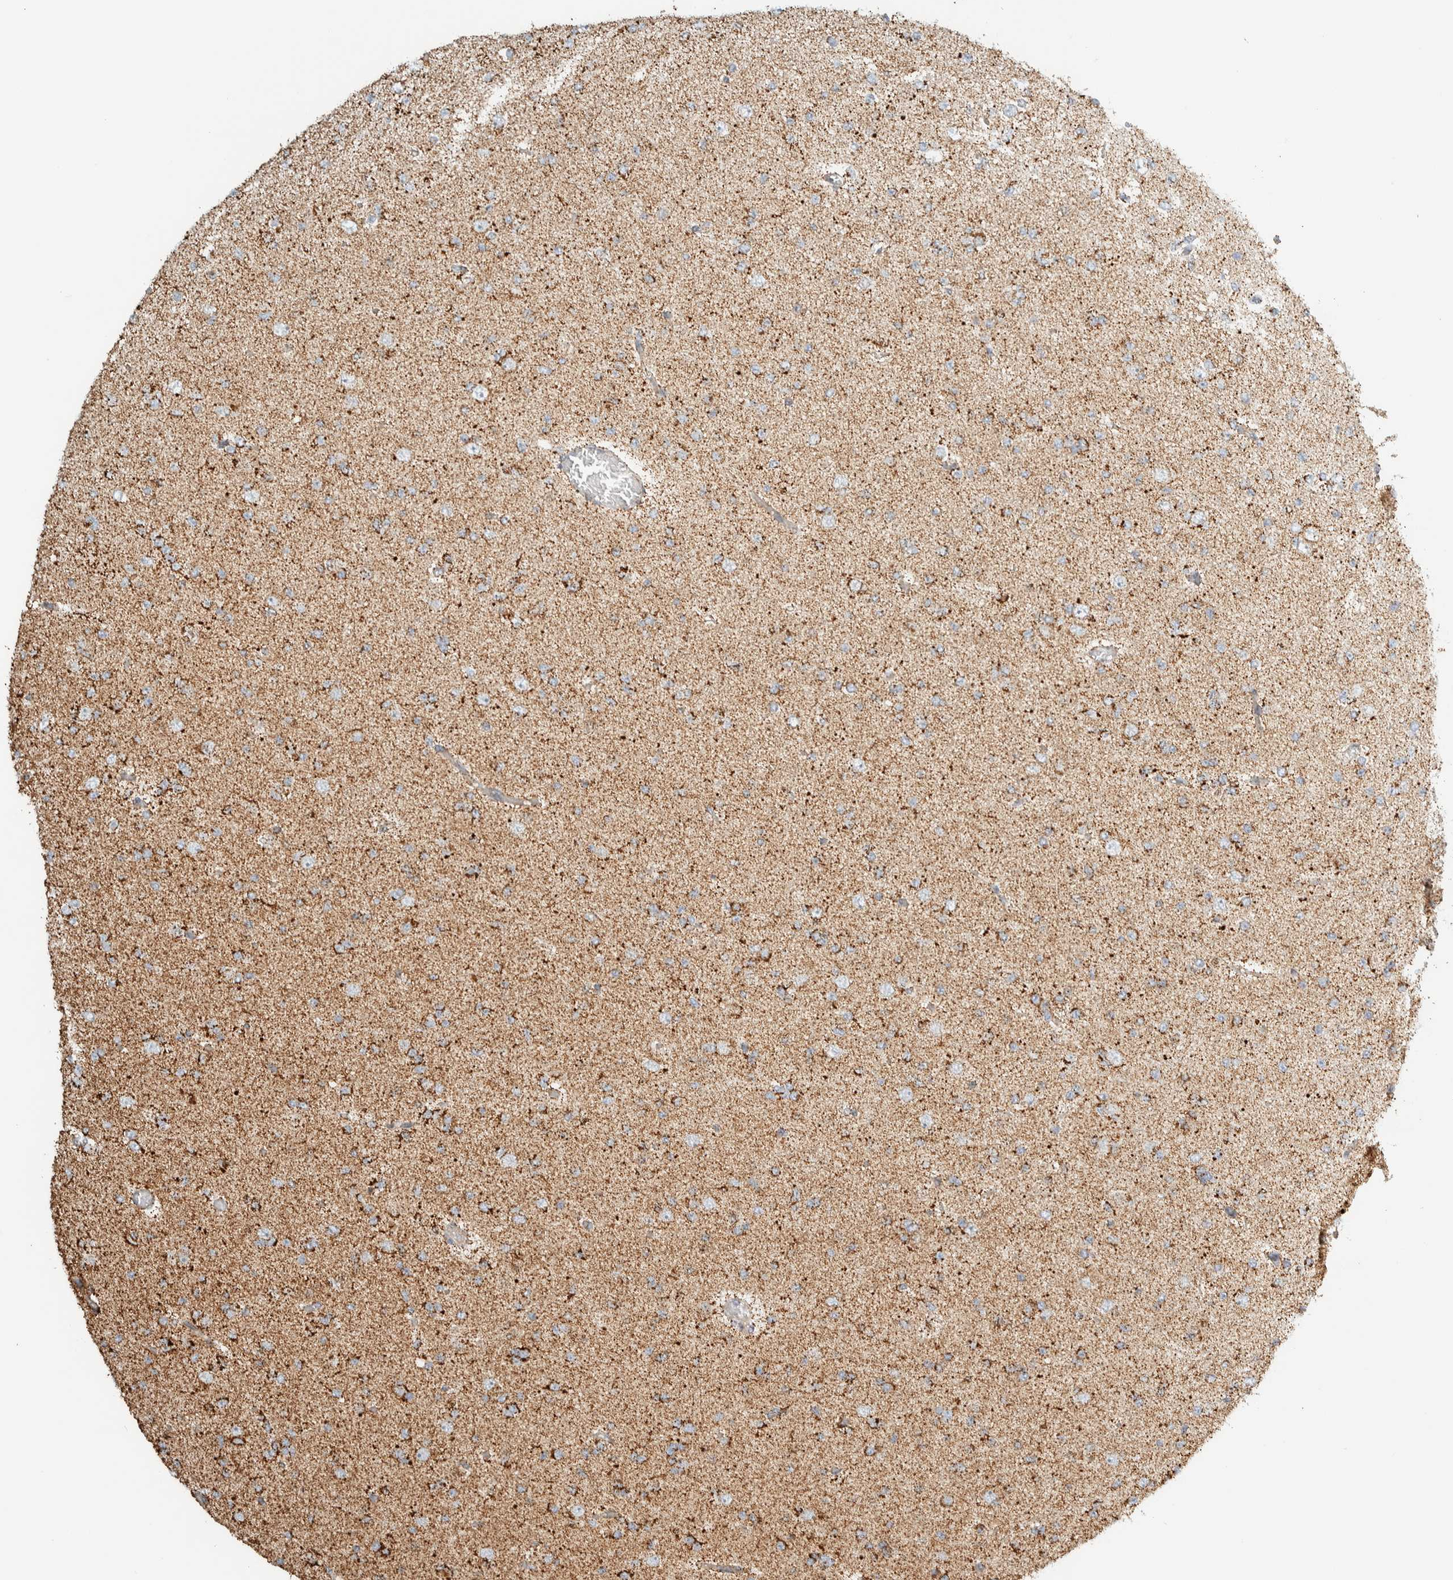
{"staining": {"intensity": "moderate", "quantity": ">75%", "location": "cytoplasmic/membranous"}, "tissue": "glioma", "cell_type": "Tumor cells", "image_type": "cancer", "snomed": [{"axis": "morphology", "description": "Glioma, malignant, Low grade"}, {"axis": "topography", "description": "Brain"}], "caption": "Protein staining of glioma tissue reveals moderate cytoplasmic/membranous positivity in approximately >75% of tumor cells. Nuclei are stained in blue.", "gene": "ZNF454", "patient": {"sex": "female", "age": 22}}